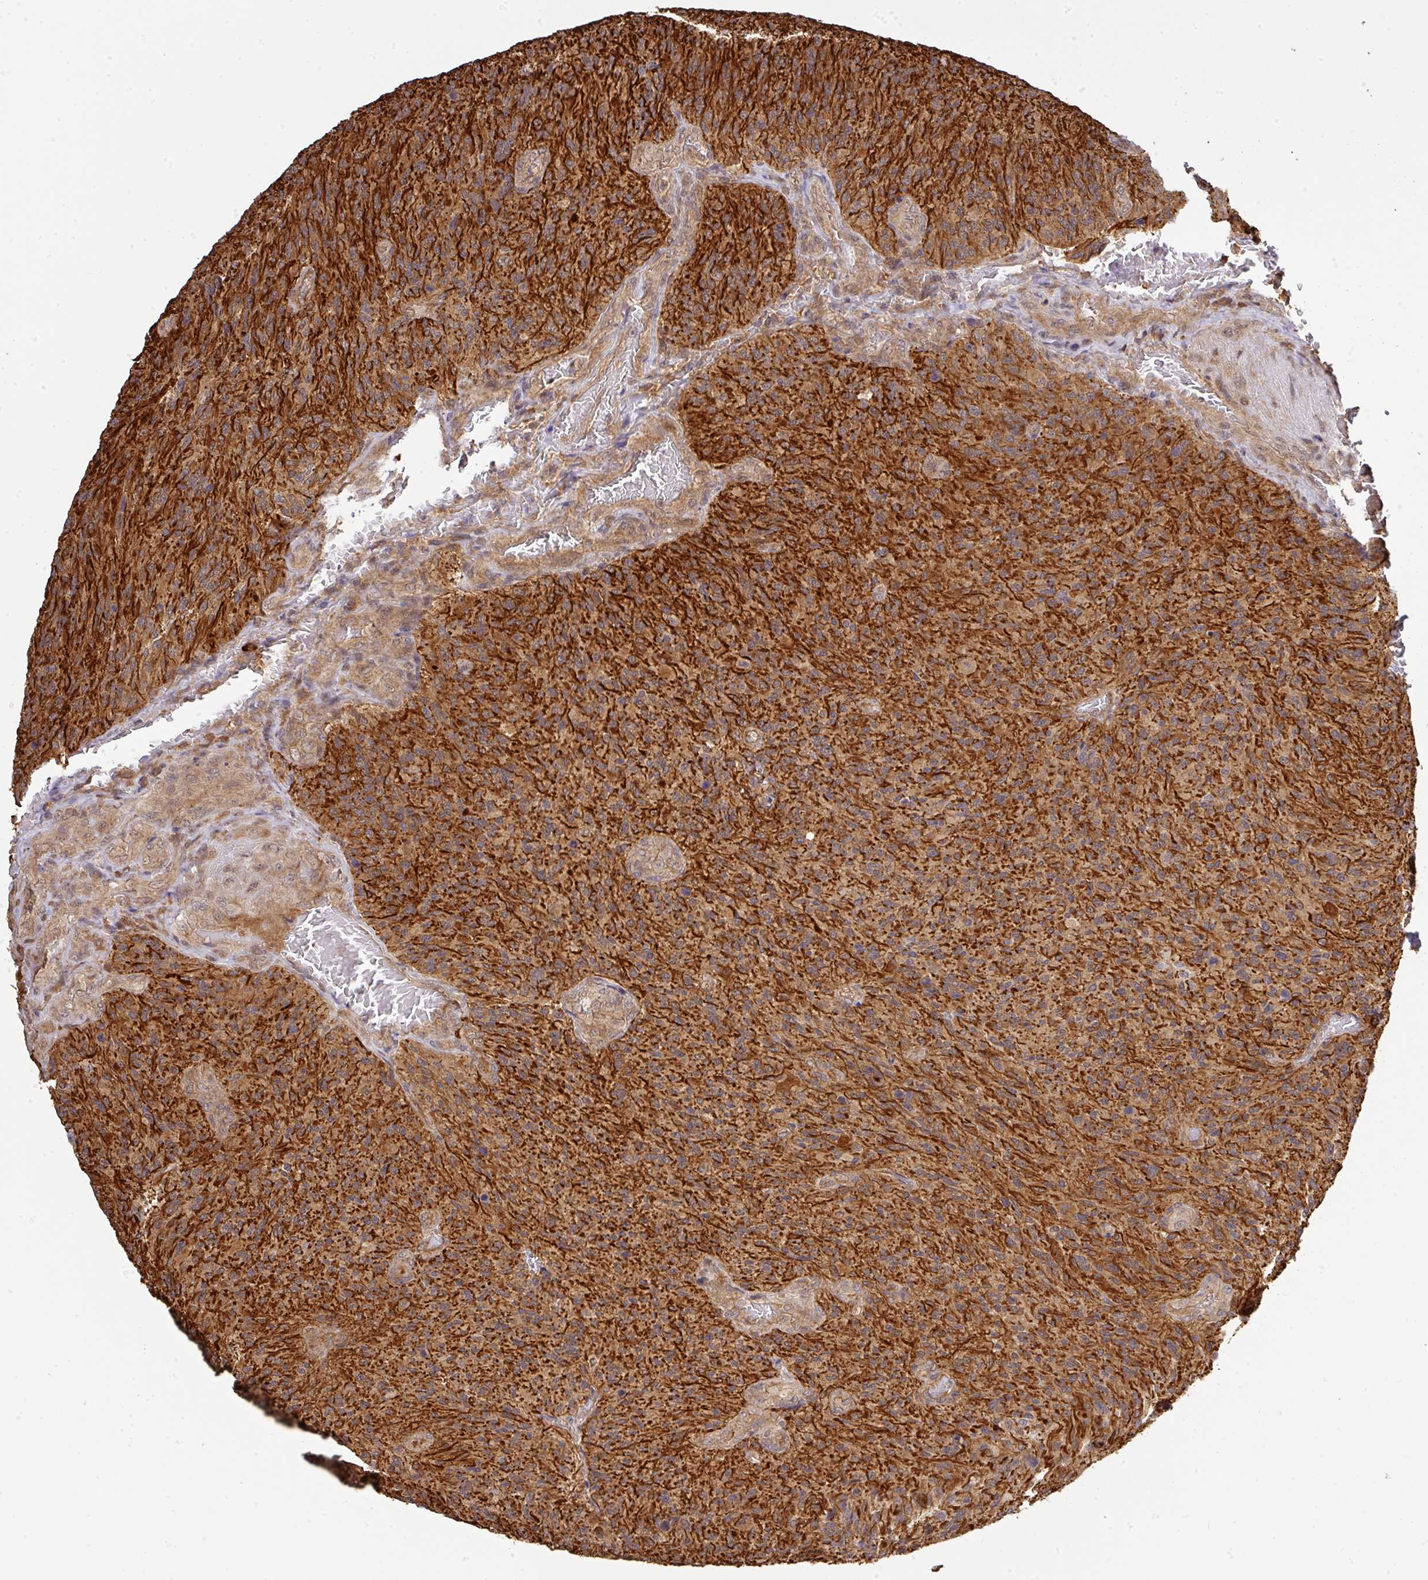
{"staining": {"intensity": "strong", "quantity": "<25%", "location": "cytoplasmic/membranous"}, "tissue": "glioma", "cell_type": "Tumor cells", "image_type": "cancer", "snomed": [{"axis": "morphology", "description": "Normal tissue, NOS"}, {"axis": "morphology", "description": "Glioma, malignant, High grade"}, {"axis": "topography", "description": "Cerebral cortex"}], "caption": "Immunohistochemistry micrograph of human glioma stained for a protein (brown), which reveals medium levels of strong cytoplasmic/membranous positivity in approximately <25% of tumor cells.", "gene": "ARPIN", "patient": {"sex": "male", "age": 56}}